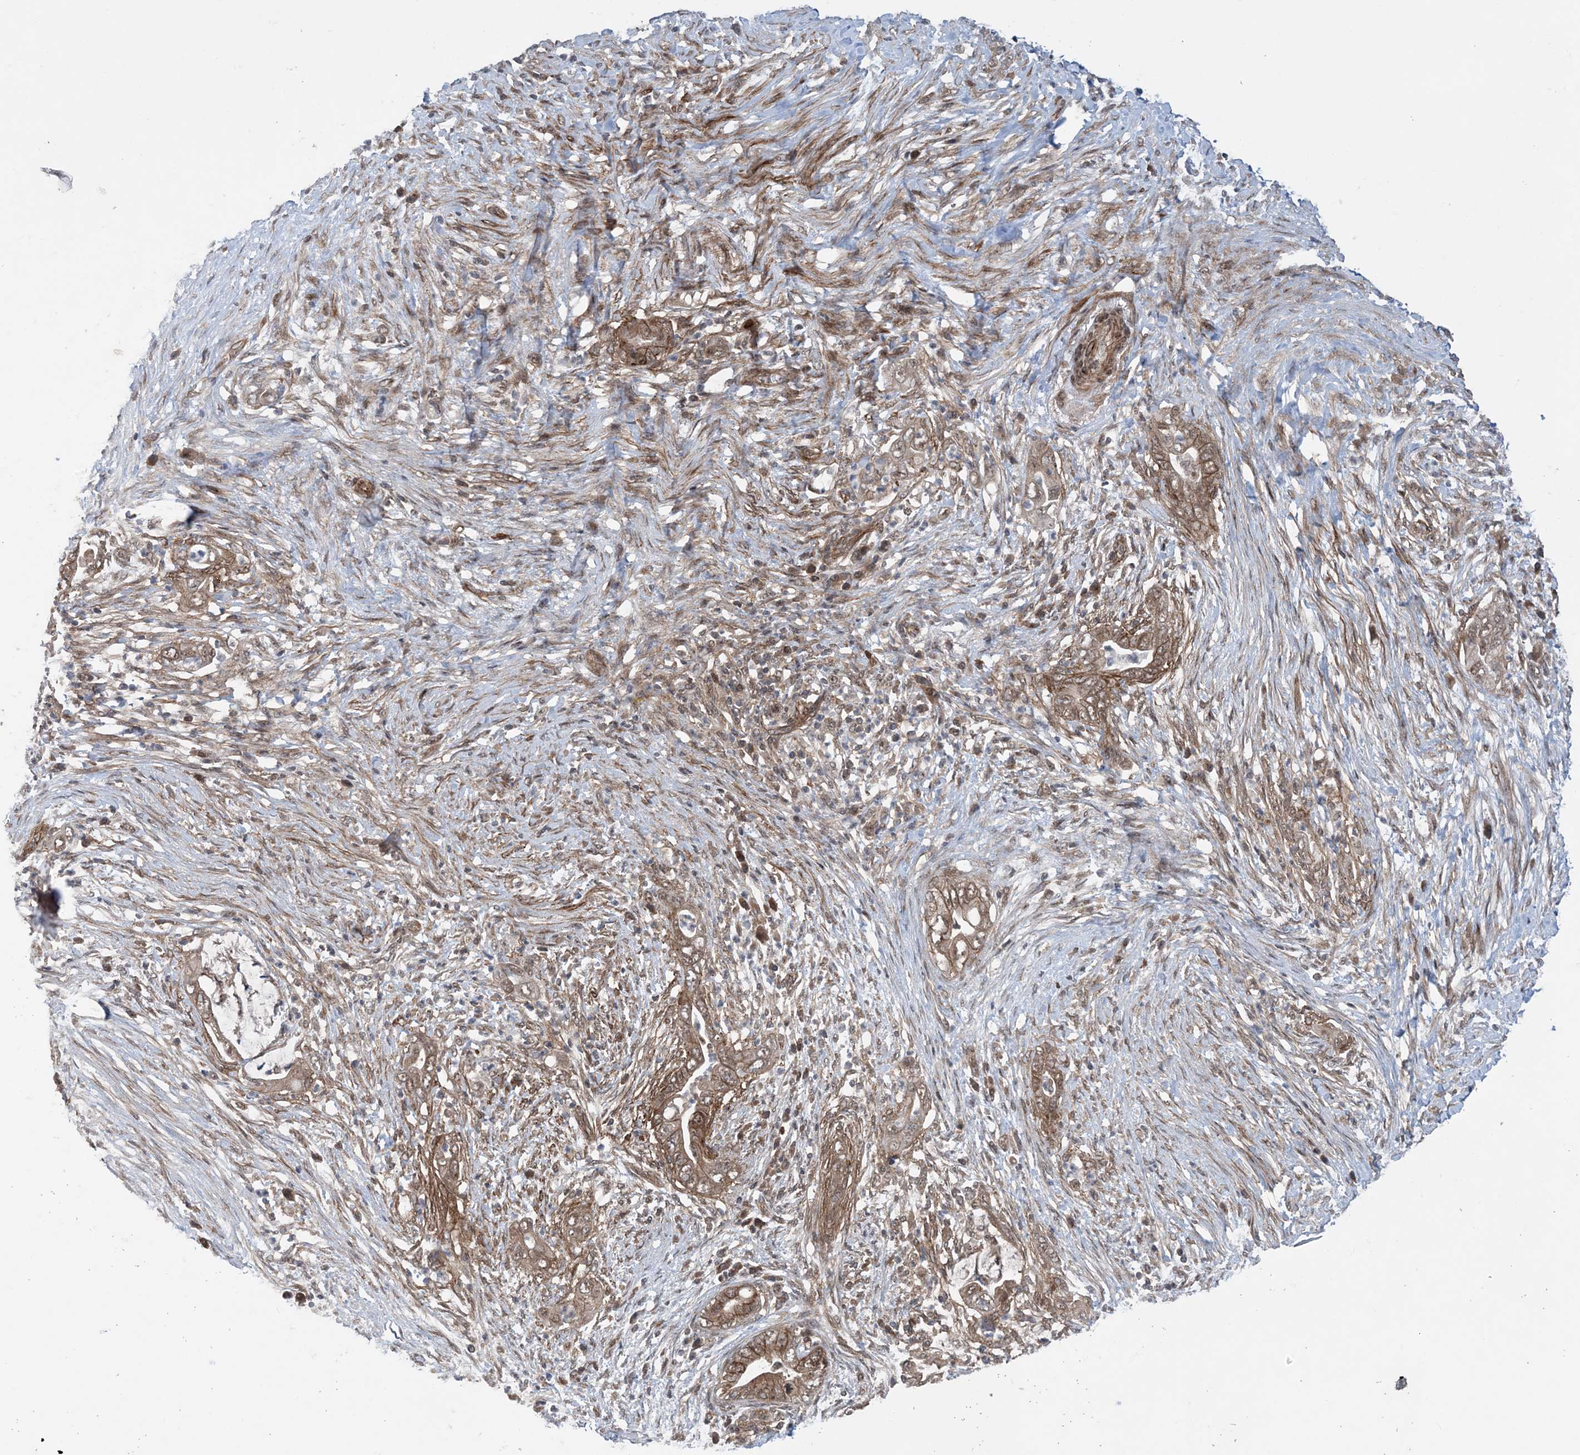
{"staining": {"intensity": "moderate", "quantity": ">75%", "location": "cytoplasmic/membranous"}, "tissue": "pancreatic cancer", "cell_type": "Tumor cells", "image_type": "cancer", "snomed": [{"axis": "morphology", "description": "Adenocarcinoma, NOS"}, {"axis": "topography", "description": "Pancreas"}], "caption": "High-power microscopy captured an immunohistochemistry photomicrograph of adenocarcinoma (pancreatic), revealing moderate cytoplasmic/membranous positivity in about >75% of tumor cells.", "gene": "HEMK1", "patient": {"sex": "male", "age": 75}}